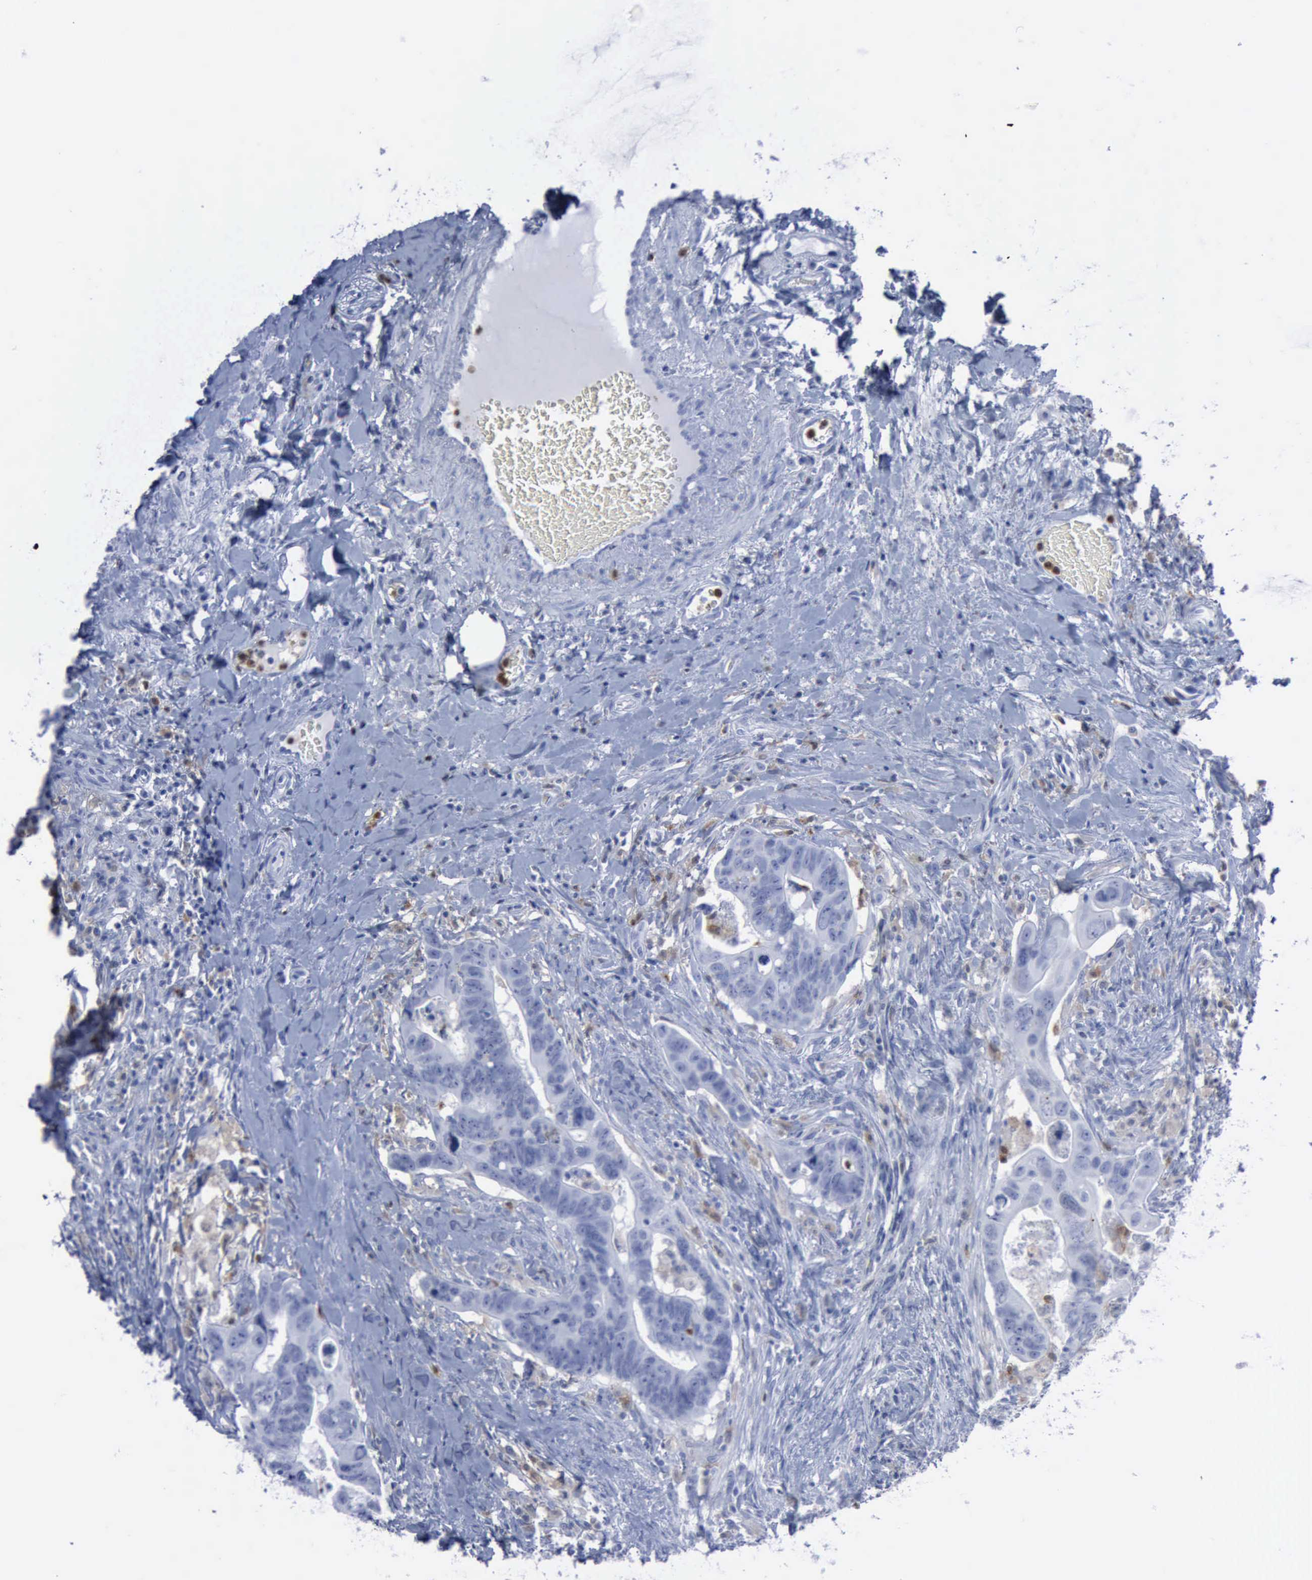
{"staining": {"intensity": "negative", "quantity": "none", "location": "none"}, "tissue": "colorectal cancer", "cell_type": "Tumor cells", "image_type": "cancer", "snomed": [{"axis": "morphology", "description": "Adenocarcinoma, NOS"}, {"axis": "topography", "description": "Rectum"}], "caption": "Photomicrograph shows no protein expression in tumor cells of colorectal cancer tissue.", "gene": "CSTA", "patient": {"sex": "male", "age": 53}}